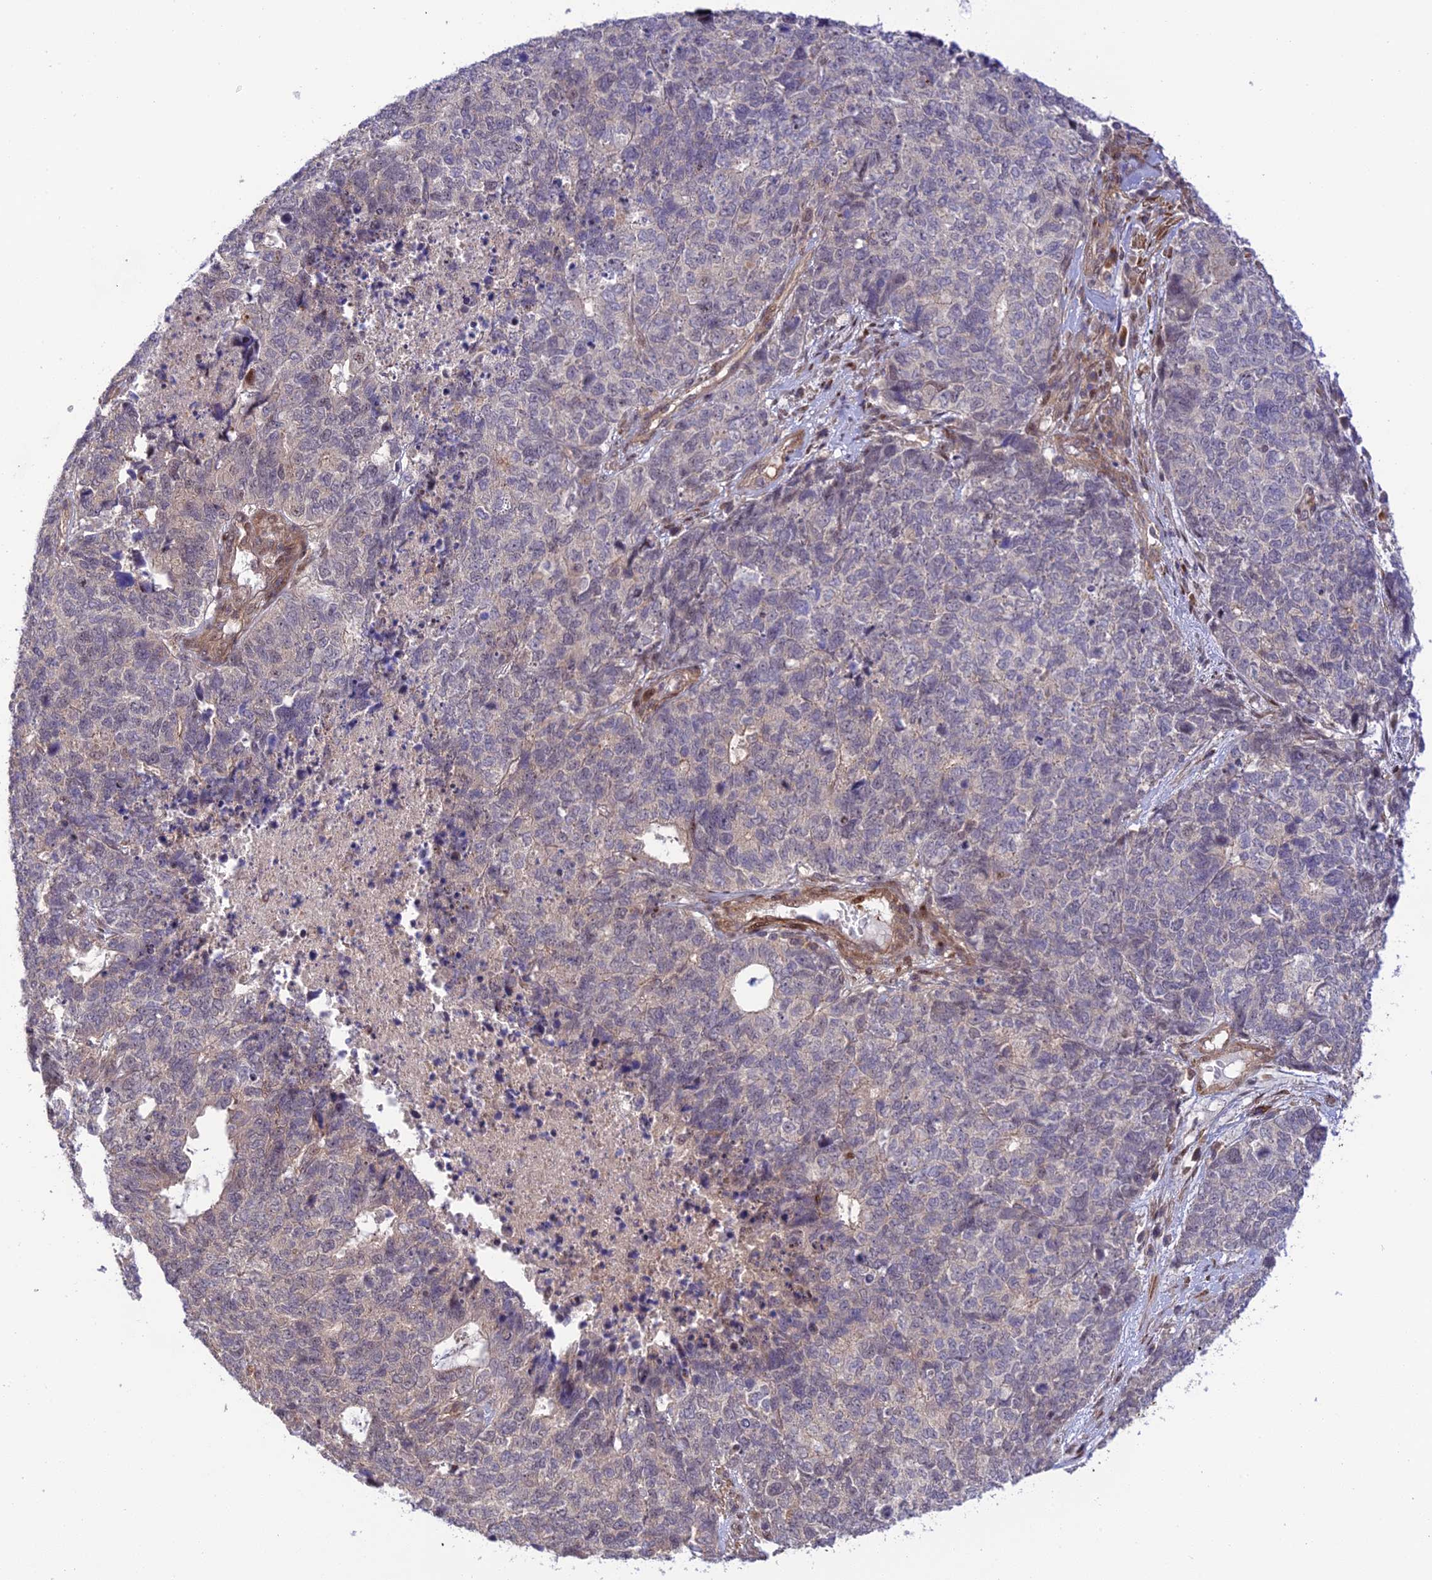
{"staining": {"intensity": "negative", "quantity": "none", "location": "none"}, "tissue": "cervical cancer", "cell_type": "Tumor cells", "image_type": "cancer", "snomed": [{"axis": "morphology", "description": "Squamous cell carcinoma, NOS"}, {"axis": "topography", "description": "Cervix"}], "caption": "An IHC image of cervical cancer (squamous cell carcinoma) is shown. There is no staining in tumor cells of cervical cancer (squamous cell carcinoma). (DAB immunohistochemistry with hematoxylin counter stain).", "gene": "ZNF584", "patient": {"sex": "female", "age": 63}}